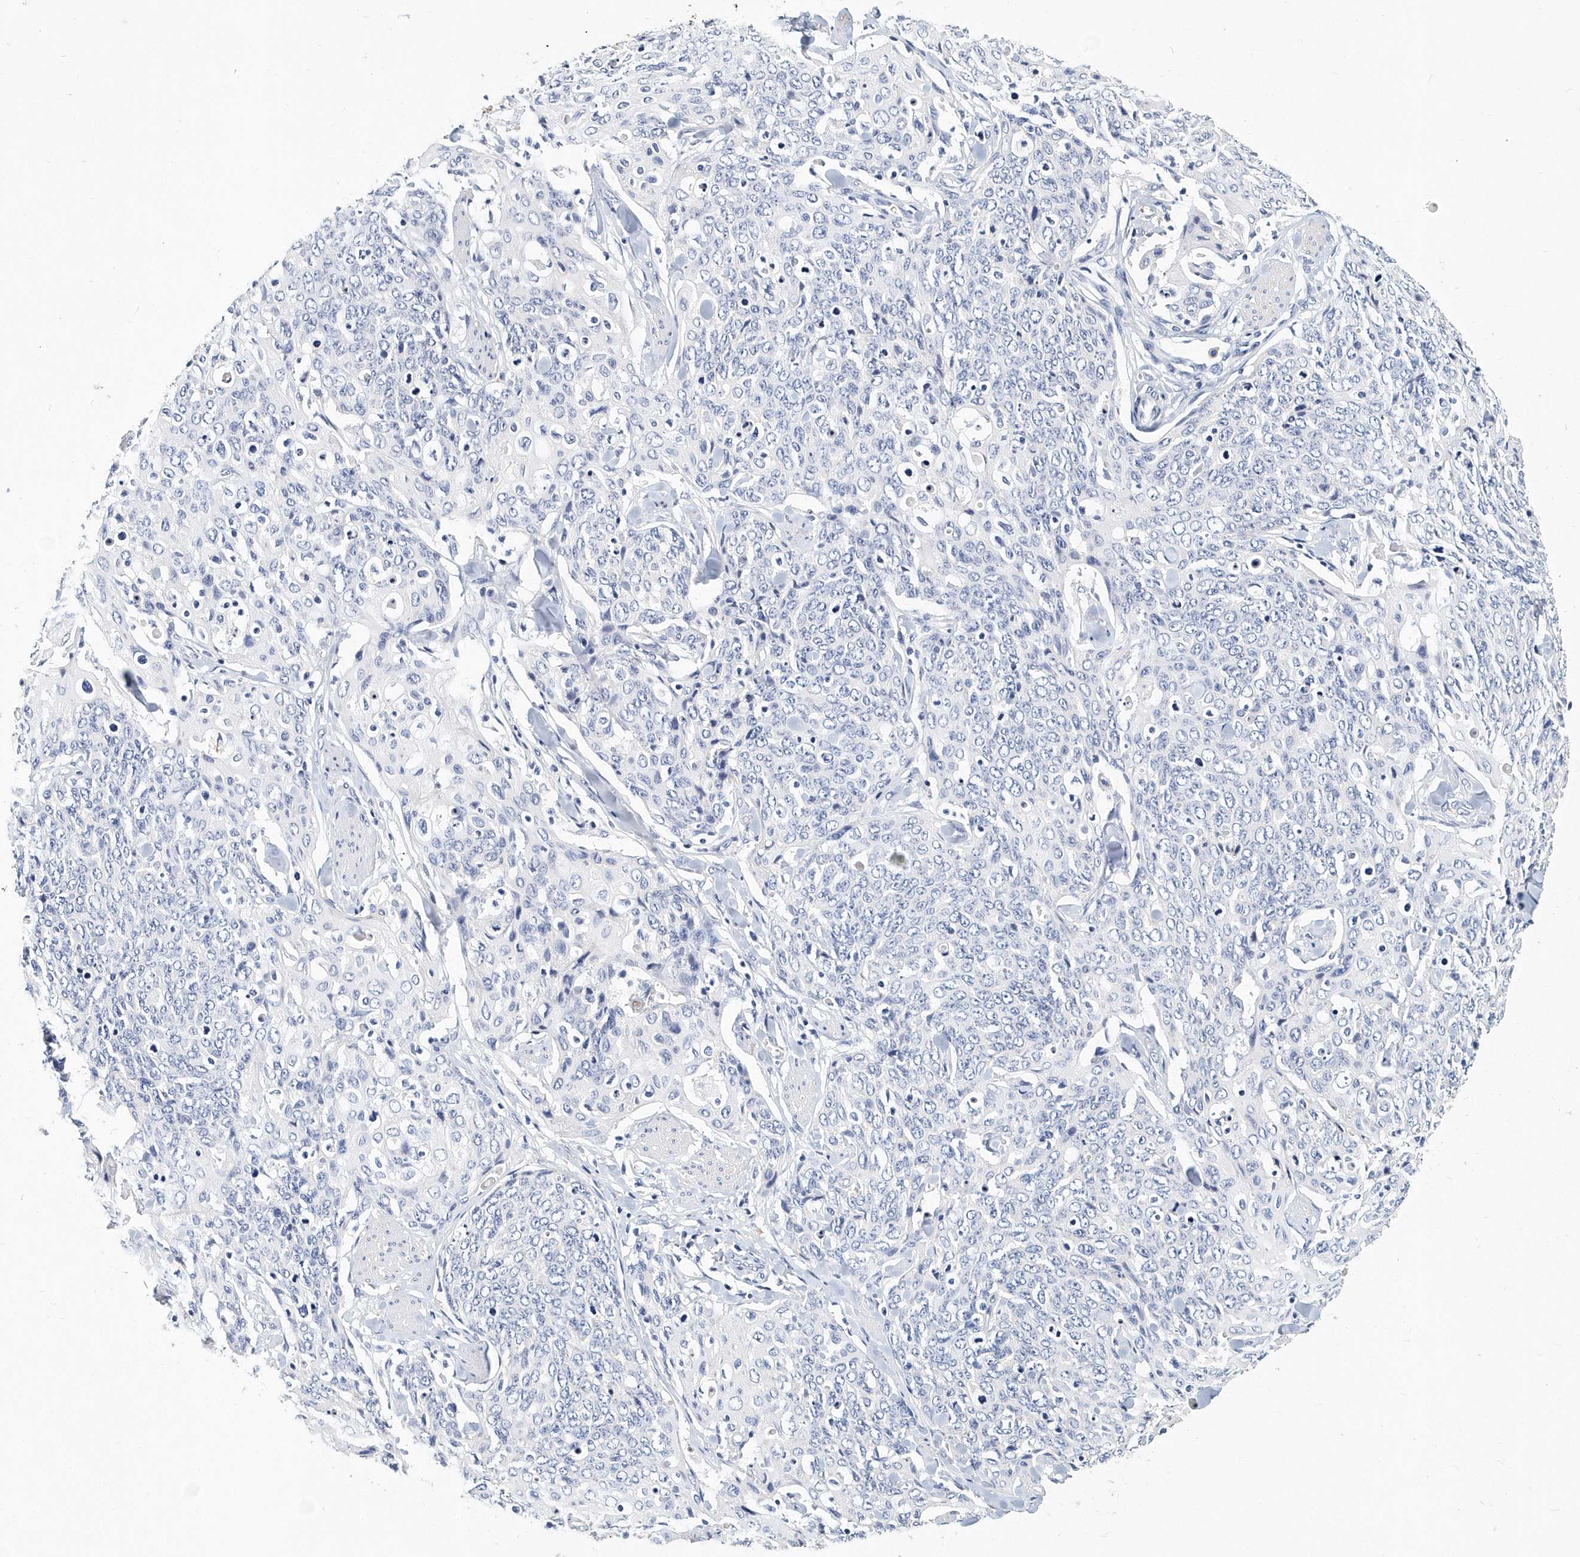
{"staining": {"intensity": "negative", "quantity": "none", "location": "none"}, "tissue": "skin cancer", "cell_type": "Tumor cells", "image_type": "cancer", "snomed": [{"axis": "morphology", "description": "Squamous cell carcinoma, NOS"}, {"axis": "topography", "description": "Skin"}, {"axis": "topography", "description": "Vulva"}], "caption": "An IHC image of squamous cell carcinoma (skin) is shown. There is no staining in tumor cells of squamous cell carcinoma (skin).", "gene": "ITGA2B", "patient": {"sex": "female", "age": 85}}